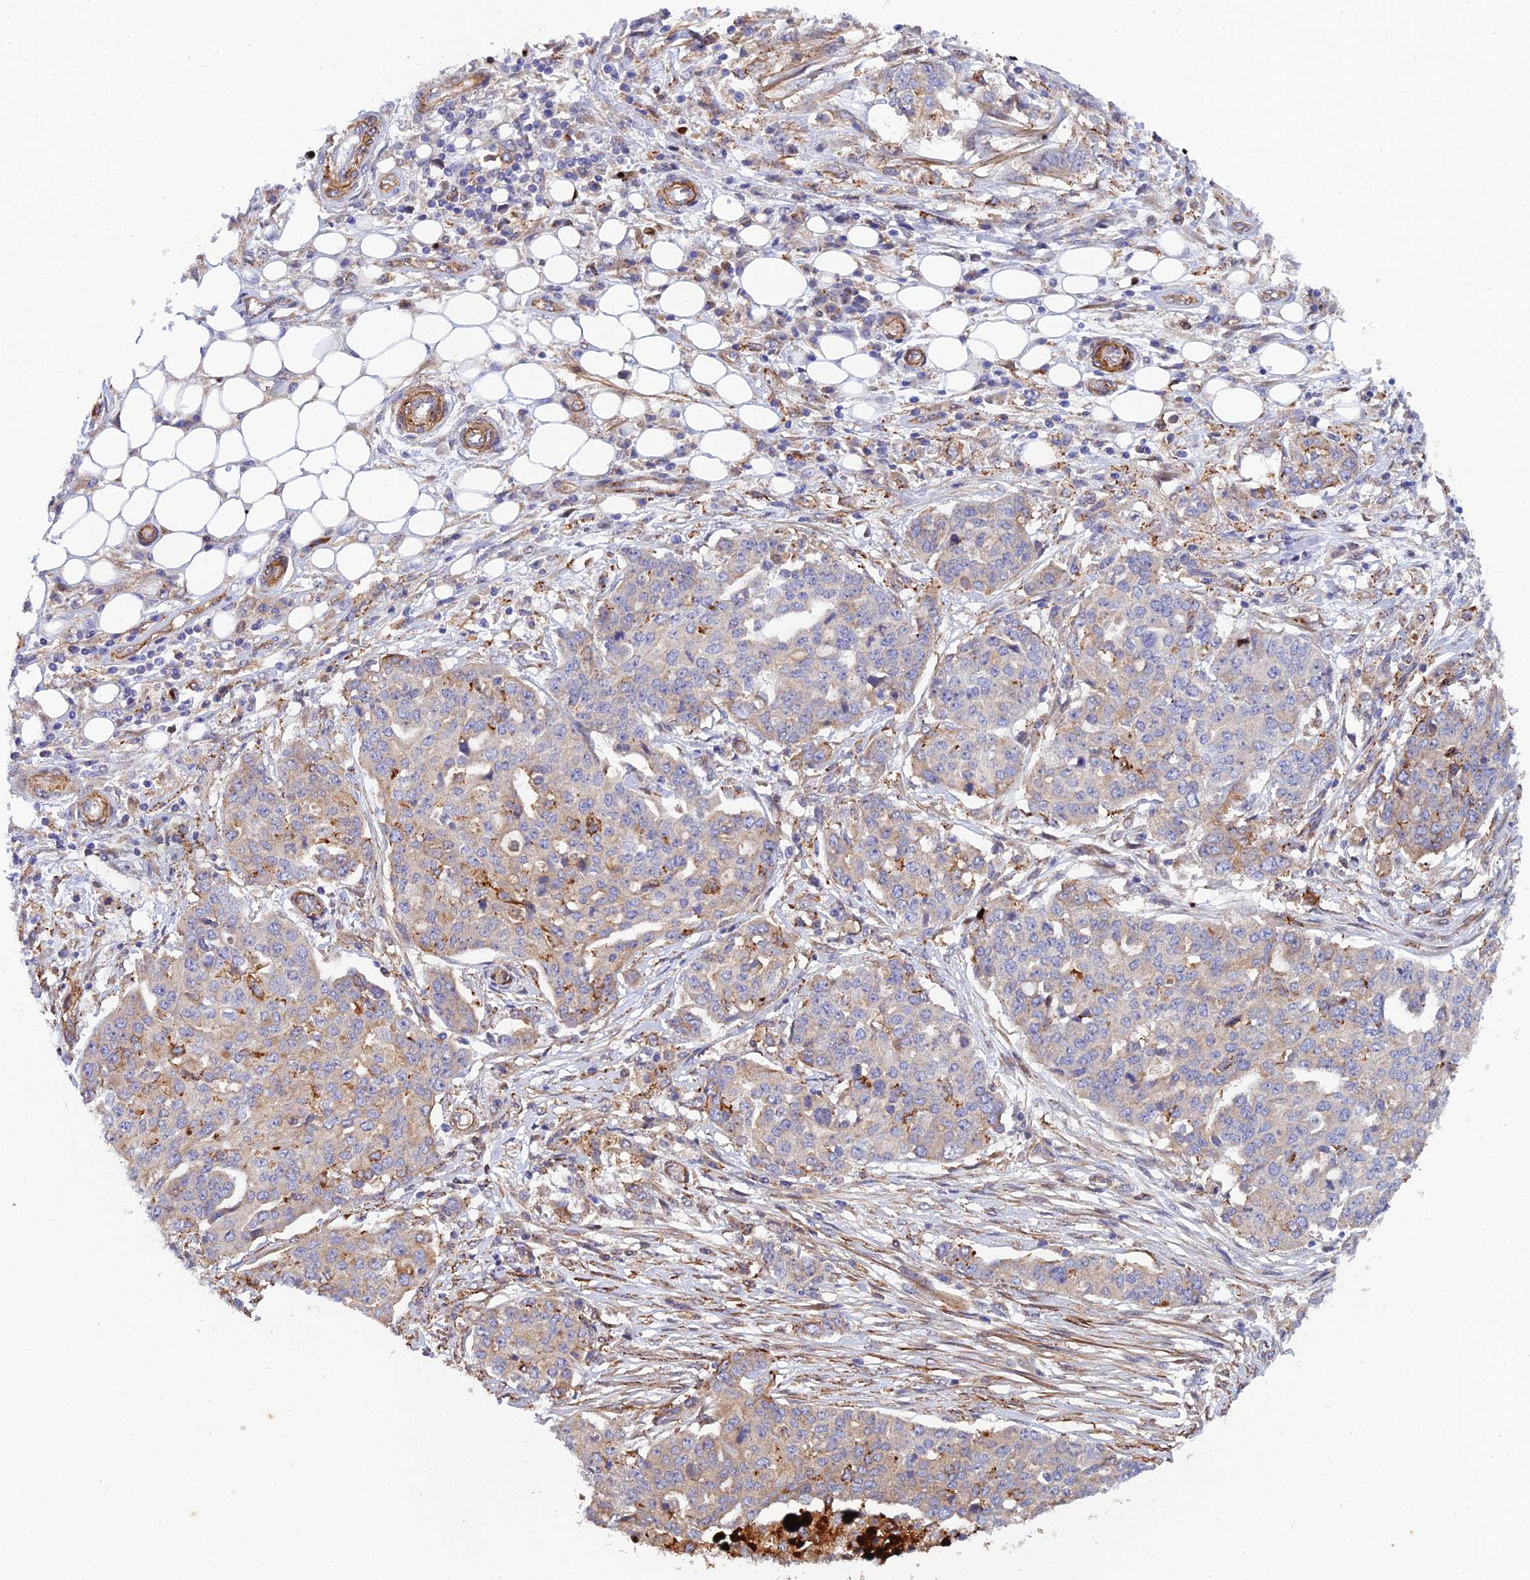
{"staining": {"intensity": "moderate", "quantity": "25%-75%", "location": "cytoplasmic/membranous"}, "tissue": "ovarian cancer", "cell_type": "Tumor cells", "image_type": "cancer", "snomed": [{"axis": "morphology", "description": "Cystadenocarcinoma, serous, NOS"}, {"axis": "topography", "description": "Soft tissue"}, {"axis": "topography", "description": "Ovary"}], "caption": "Tumor cells exhibit moderate cytoplasmic/membranous expression in approximately 25%-75% of cells in ovarian cancer (serous cystadenocarcinoma).", "gene": "RALGAPA2", "patient": {"sex": "female", "age": 57}}